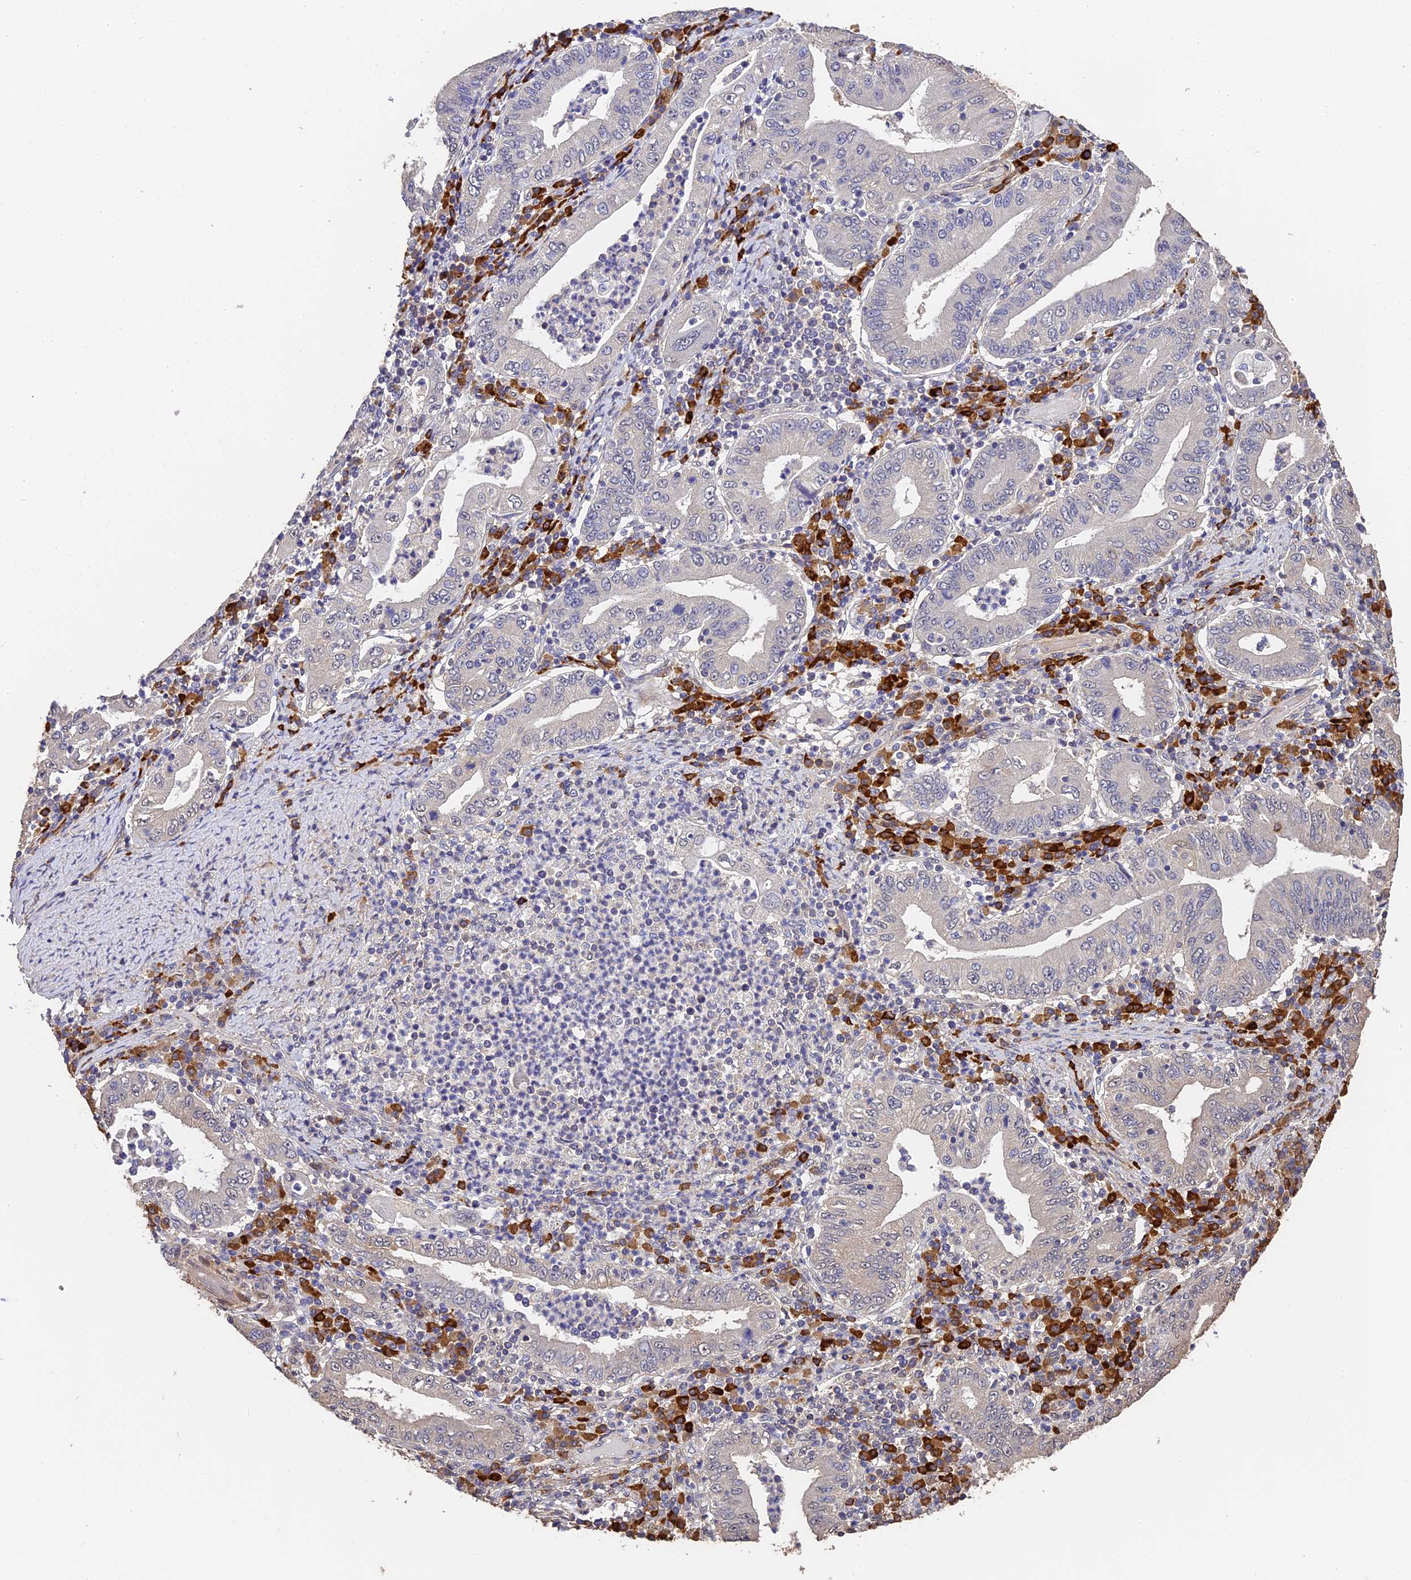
{"staining": {"intensity": "negative", "quantity": "none", "location": "none"}, "tissue": "stomach cancer", "cell_type": "Tumor cells", "image_type": "cancer", "snomed": [{"axis": "morphology", "description": "Normal tissue, NOS"}, {"axis": "morphology", "description": "Adenocarcinoma, NOS"}, {"axis": "topography", "description": "Esophagus"}, {"axis": "topography", "description": "Stomach, upper"}, {"axis": "topography", "description": "Peripheral nerve tissue"}], "caption": "High magnification brightfield microscopy of stomach cancer stained with DAB (3,3'-diaminobenzidine) (brown) and counterstained with hematoxylin (blue): tumor cells show no significant expression.", "gene": "SLC11A1", "patient": {"sex": "male", "age": 62}}